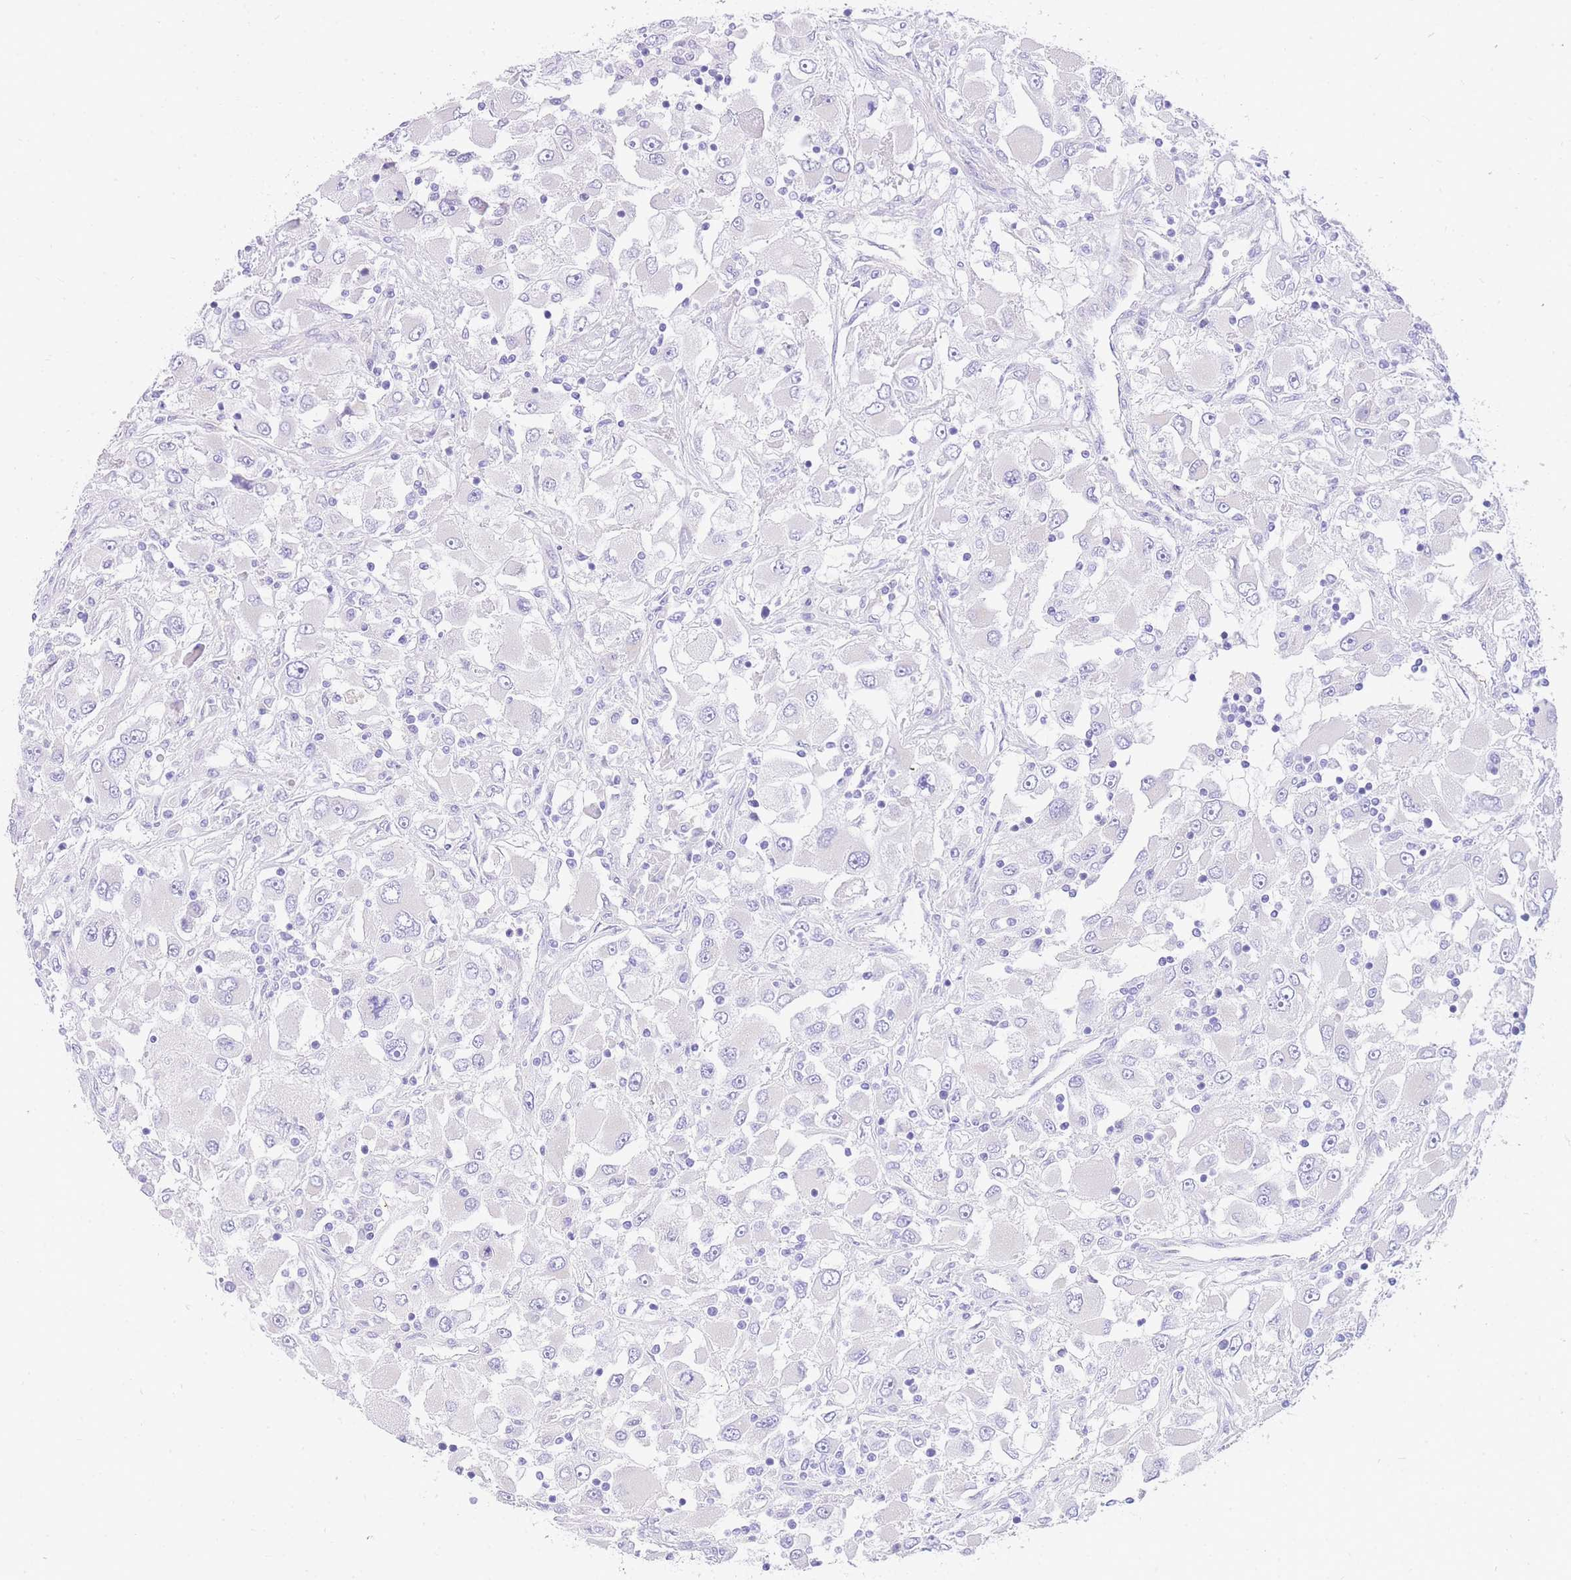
{"staining": {"intensity": "negative", "quantity": "none", "location": "none"}, "tissue": "renal cancer", "cell_type": "Tumor cells", "image_type": "cancer", "snomed": [{"axis": "morphology", "description": "Adenocarcinoma, NOS"}, {"axis": "topography", "description": "Kidney"}], "caption": "A high-resolution micrograph shows immunohistochemistry (IHC) staining of renal adenocarcinoma, which shows no significant positivity in tumor cells.", "gene": "UPK1A", "patient": {"sex": "female", "age": 52}}